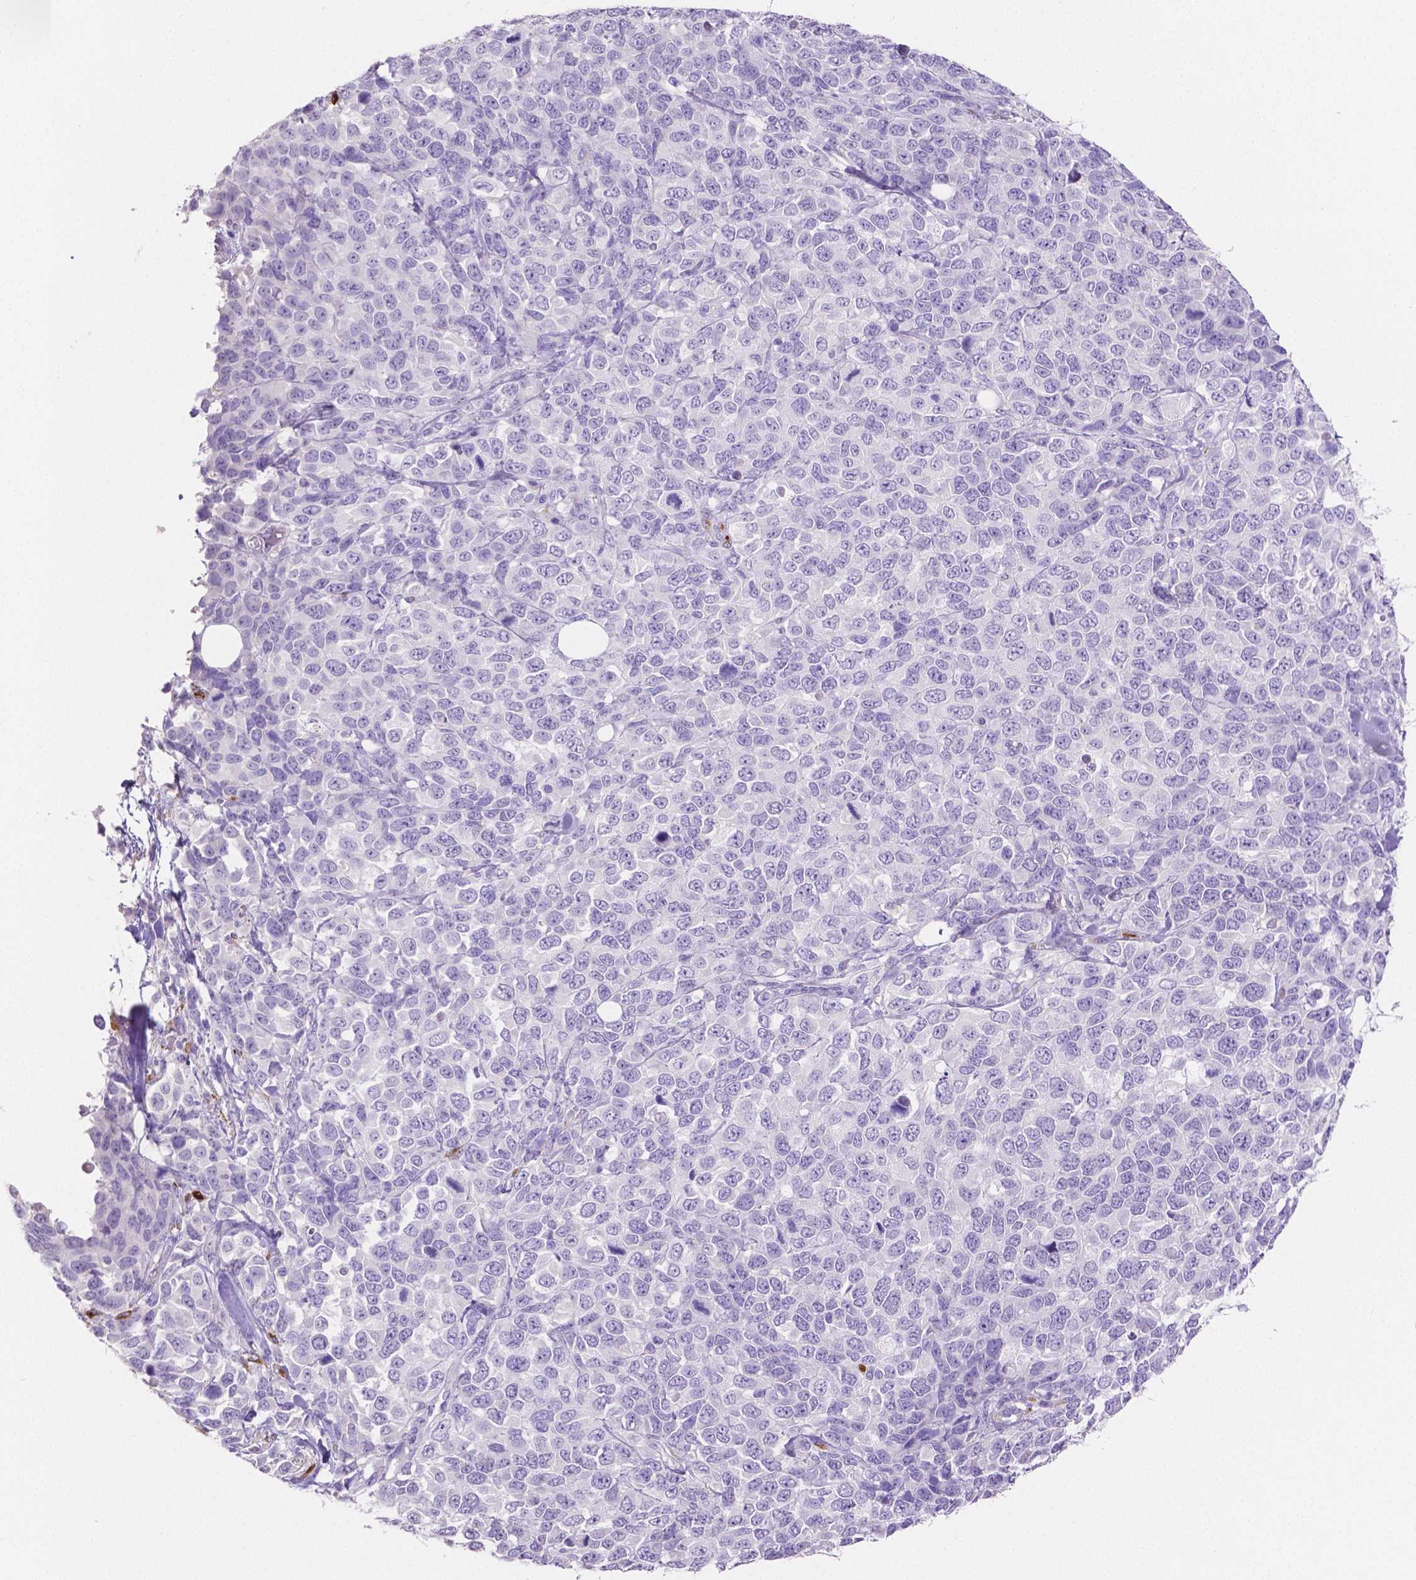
{"staining": {"intensity": "negative", "quantity": "none", "location": "none"}, "tissue": "melanoma", "cell_type": "Tumor cells", "image_type": "cancer", "snomed": [{"axis": "morphology", "description": "Malignant melanoma, Metastatic site"}, {"axis": "topography", "description": "Skin"}], "caption": "Tumor cells show no significant staining in melanoma. (IHC, brightfield microscopy, high magnification).", "gene": "MMP9", "patient": {"sex": "male", "age": 84}}